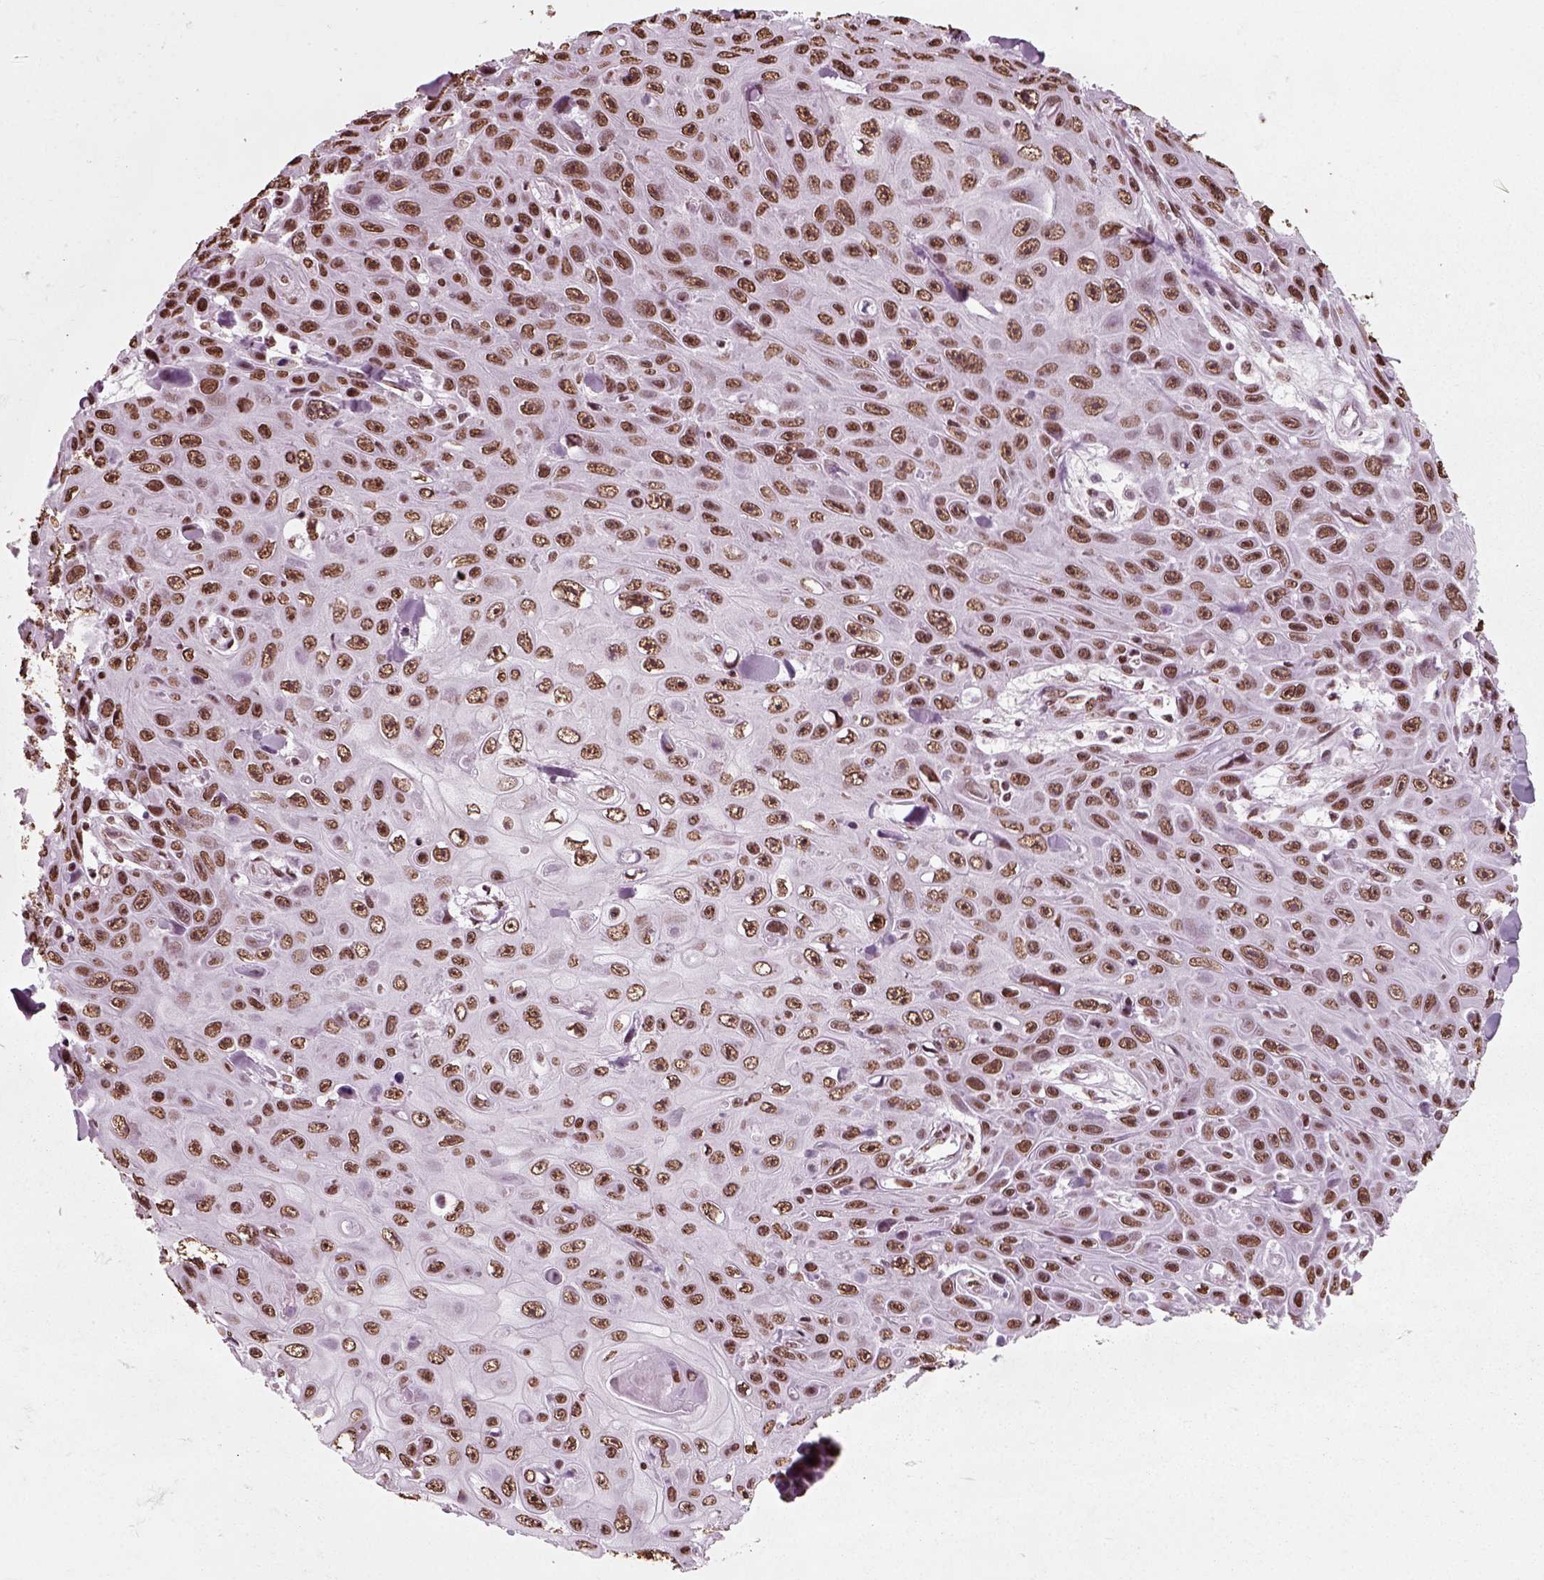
{"staining": {"intensity": "strong", "quantity": ">75%", "location": "nuclear"}, "tissue": "skin cancer", "cell_type": "Tumor cells", "image_type": "cancer", "snomed": [{"axis": "morphology", "description": "Squamous cell carcinoma, NOS"}, {"axis": "topography", "description": "Skin"}], "caption": "DAB immunohistochemical staining of skin cancer (squamous cell carcinoma) reveals strong nuclear protein expression in approximately >75% of tumor cells. The staining was performed using DAB (3,3'-diaminobenzidine) to visualize the protein expression in brown, while the nuclei were stained in blue with hematoxylin (Magnification: 20x).", "gene": "POLR1H", "patient": {"sex": "male", "age": 82}}